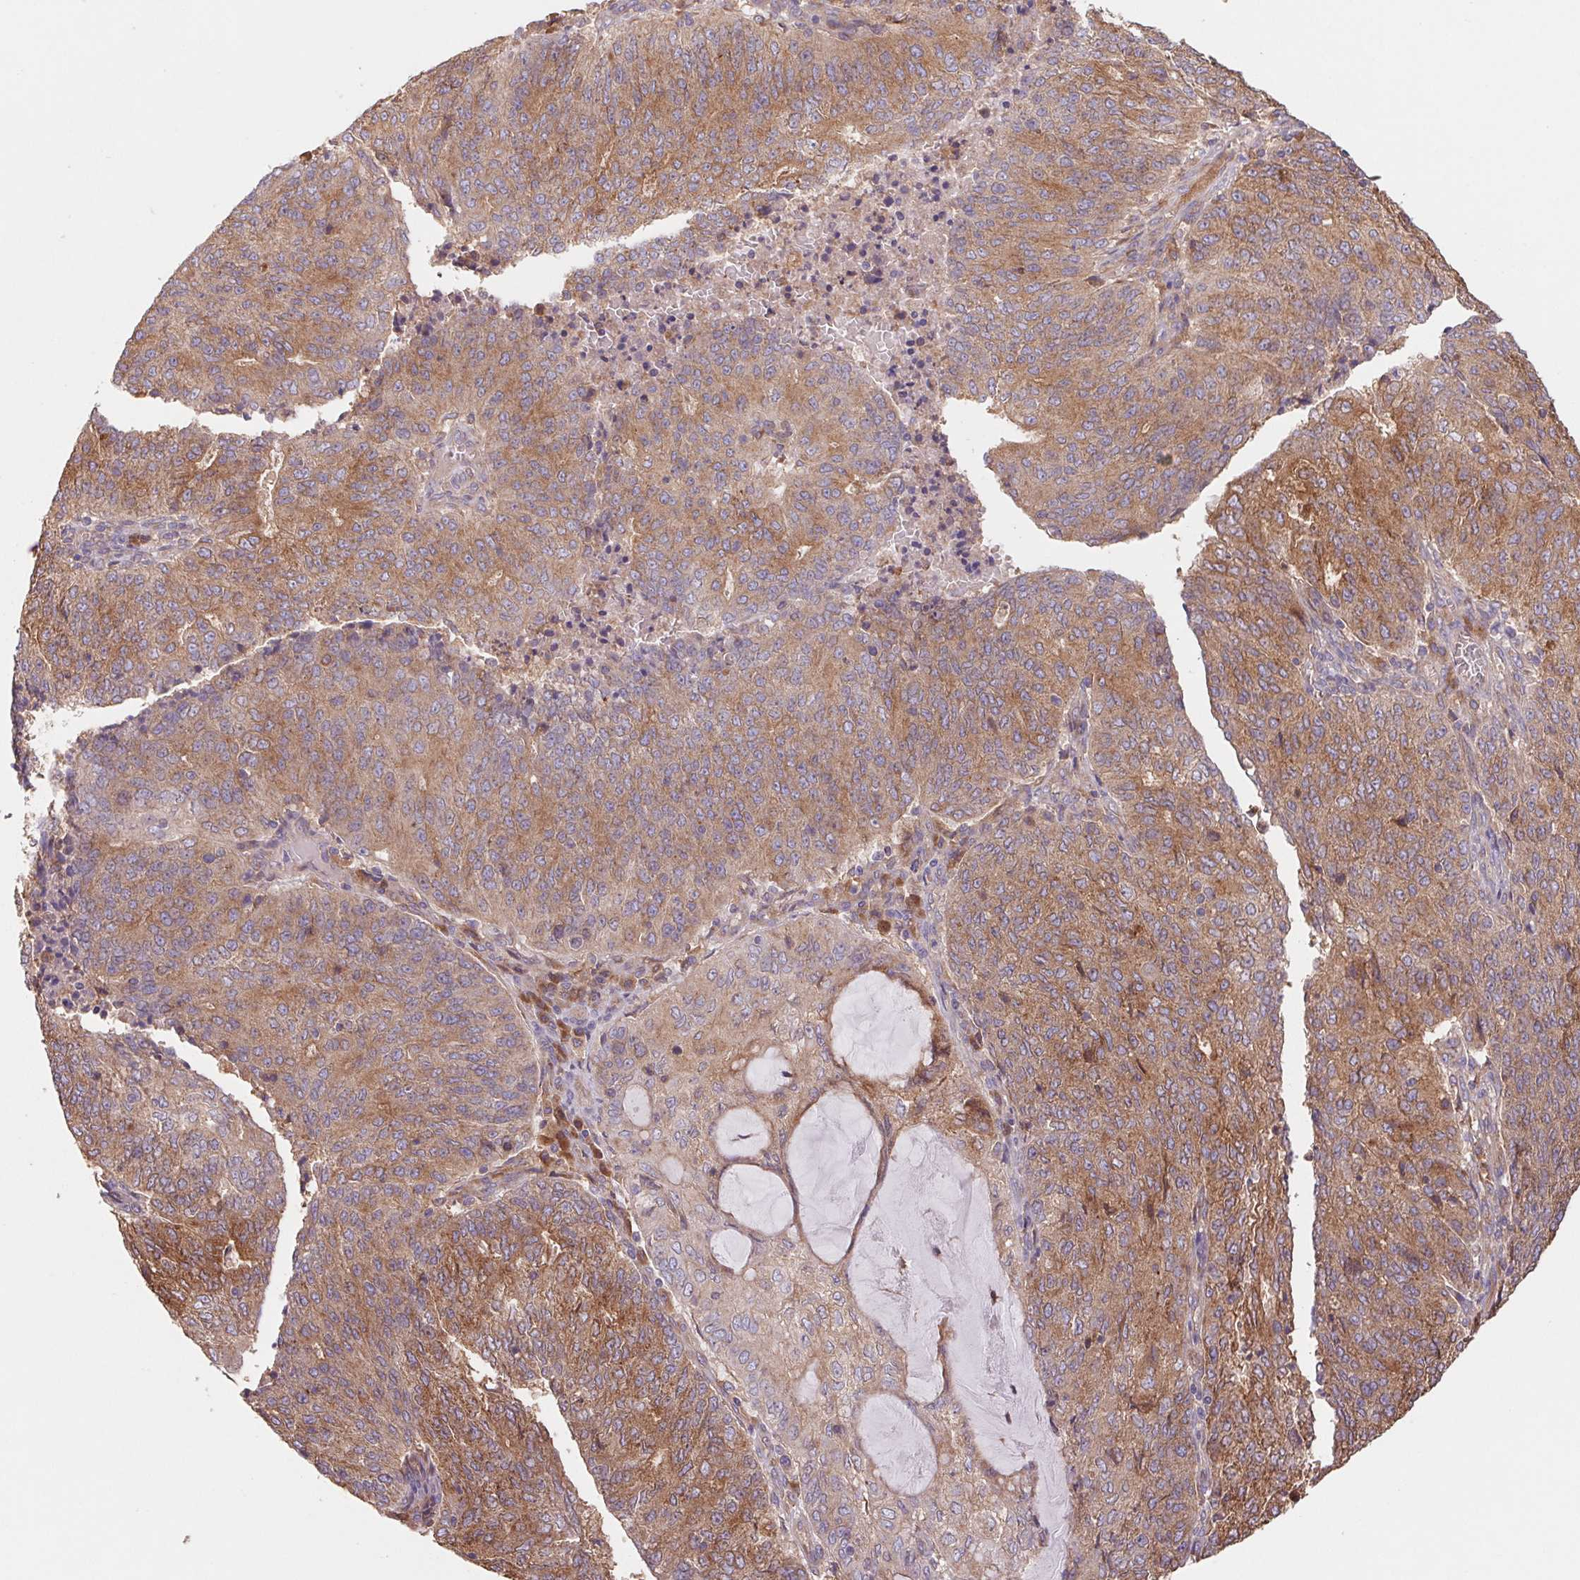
{"staining": {"intensity": "moderate", "quantity": ">75%", "location": "cytoplasmic/membranous"}, "tissue": "endometrial cancer", "cell_type": "Tumor cells", "image_type": "cancer", "snomed": [{"axis": "morphology", "description": "Adenocarcinoma, NOS"}, {"axis": "topography", "description": "Endometrium"}], "caption": "Immunohistochemical staining of endometrial adenocarcinoma exhibits medium levels of moderate cytoplasmic/membranous staining in approximately >75% of tumor cells.", "gene": "RAB1A", "patient": {"sex": "female", "age": 82}}